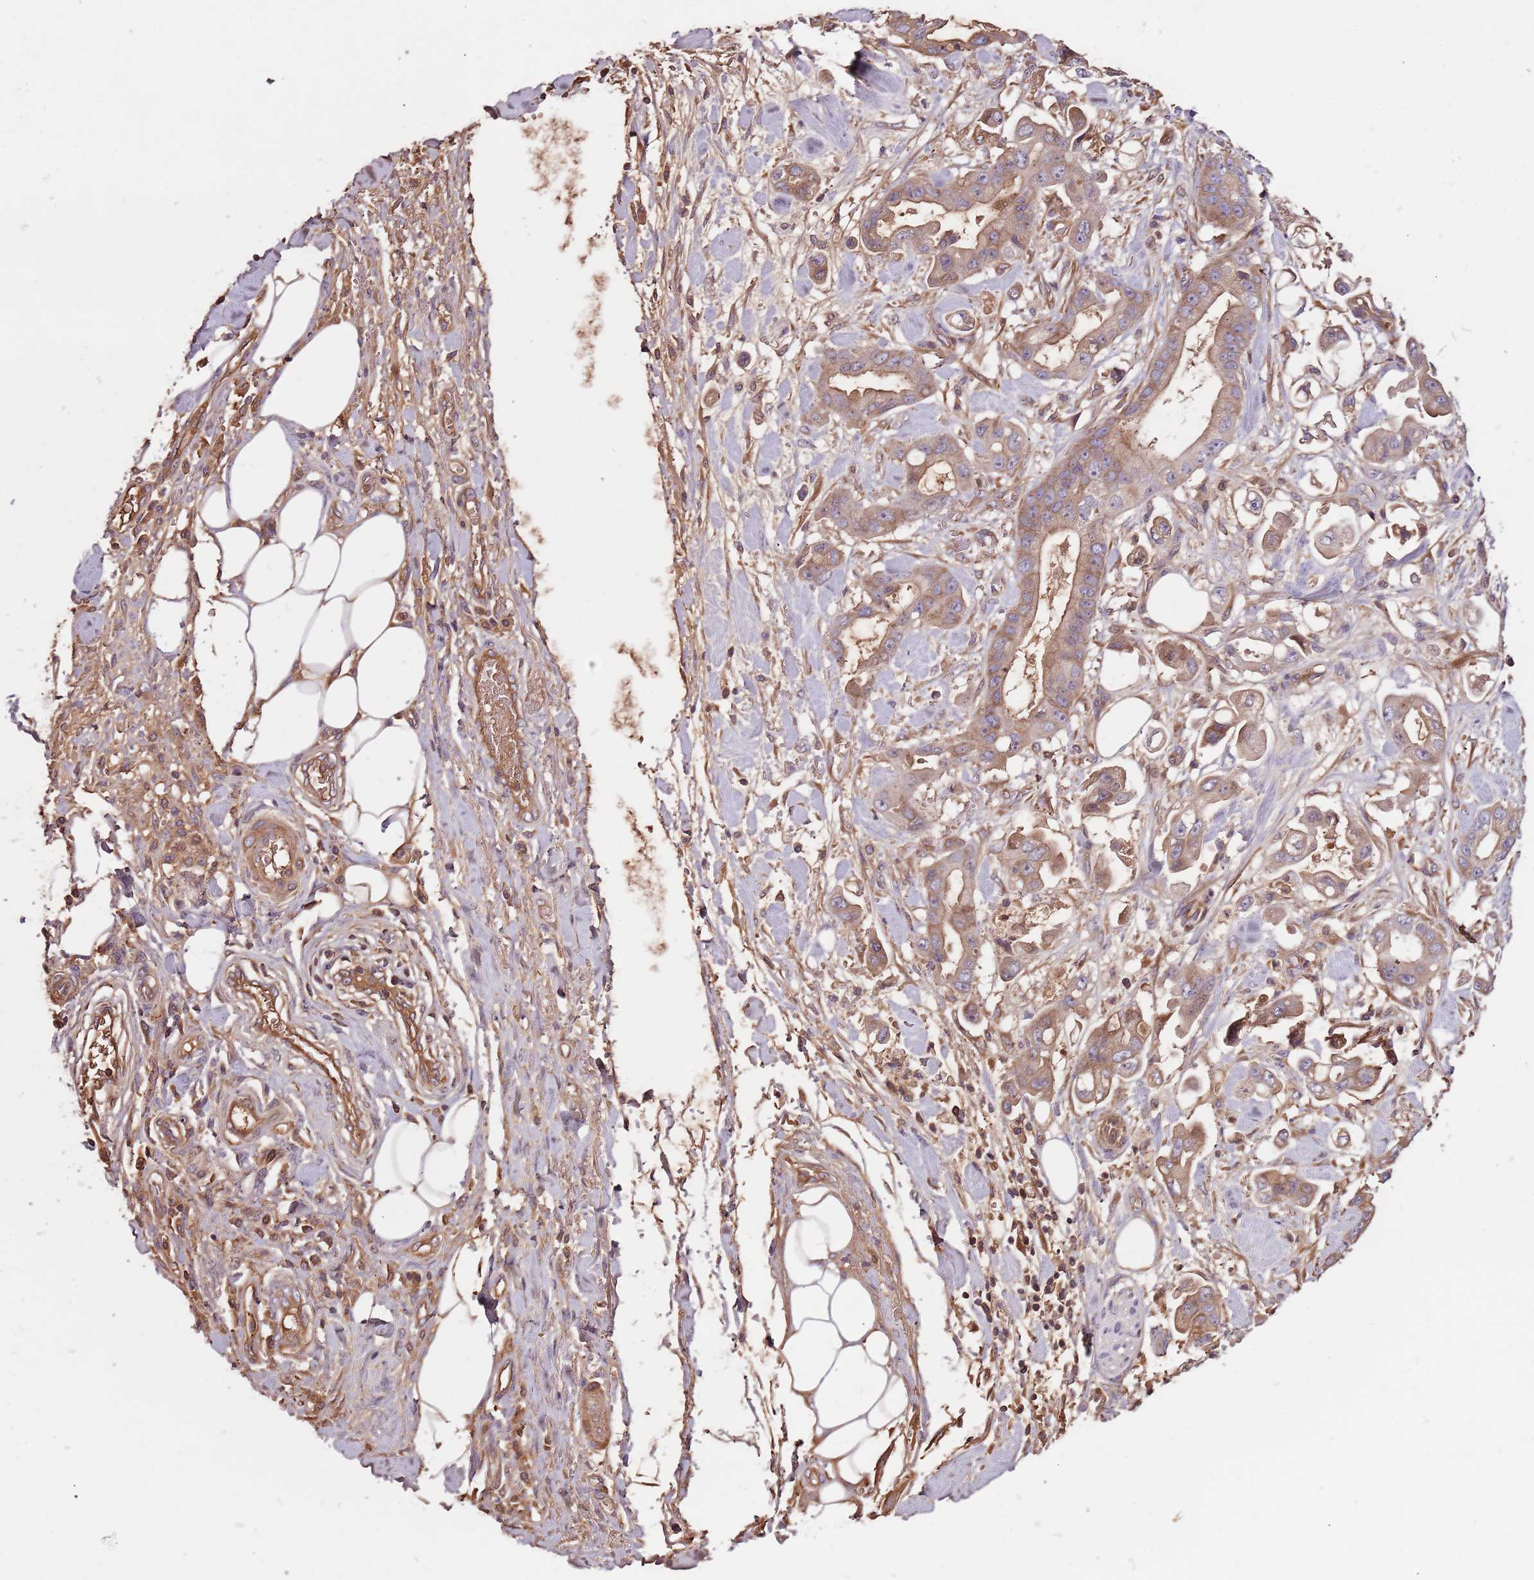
{"staining": {"intensity": "moderate", "quantity": ">75%", "location": "cytoplasmic/membranous"}, "tissue": "stomach cancer", "cell_type": "Tumor cells", "image_type": "cancer", "snomed": [{"axis": "morphology", "description": "Adenocarcinoma, NOS"}, {"axis": "topography", "description": "Stomach"}], "caption": "High-magnification brightfield microscopy of stomach adenocarcinoma stained with DAB (brown) and counterstained with hematoxylin (blue). tumor cells exhibit moderate cytoplasmic/membranous expression is seen in about>75% of cells.", "gene": "DENR", "patient": {"sex": "male", "age": 62}}